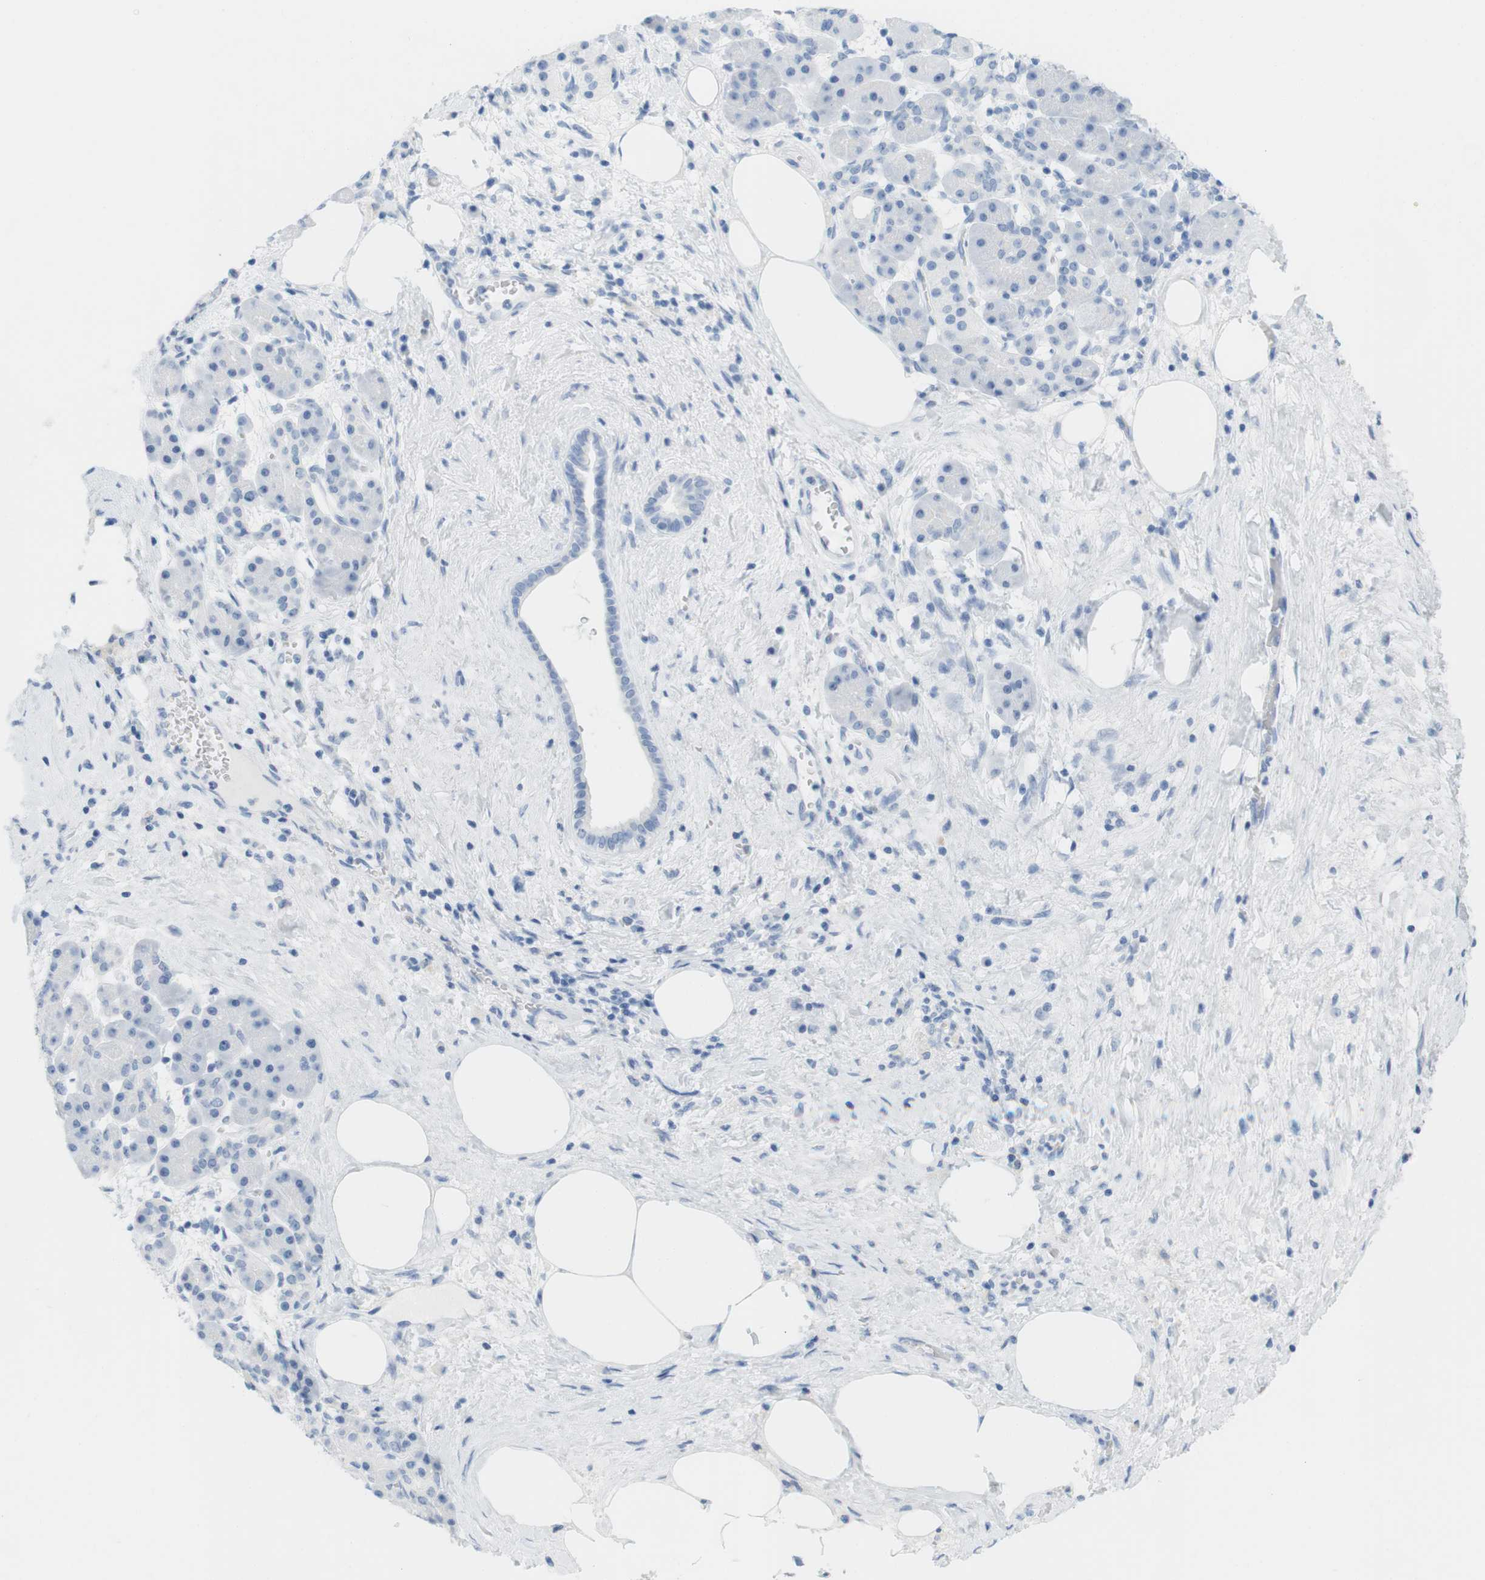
{"staining": {"intensity": "negative", "quantity": "none", "location": "none"}, "tissue": "pancreatic cancer", "cell_type": "Tumor cells", "image_type": "cancer", "snomed": [{"axis": "morphology", "description": "Adenocarcinoma, NOS"}, {"axis": "topography", "description": "Pancreas"}], "caption": "This histopathology image is of pancreatic adenocarcinoma stained with immunohistochemistry (IHC) to label a protein in brown with the nuclei are counter-stained blue. There is no positivity in tumor cells.", "gene": "TNNT2", "patient": {"sex": "female", "age": 70}}